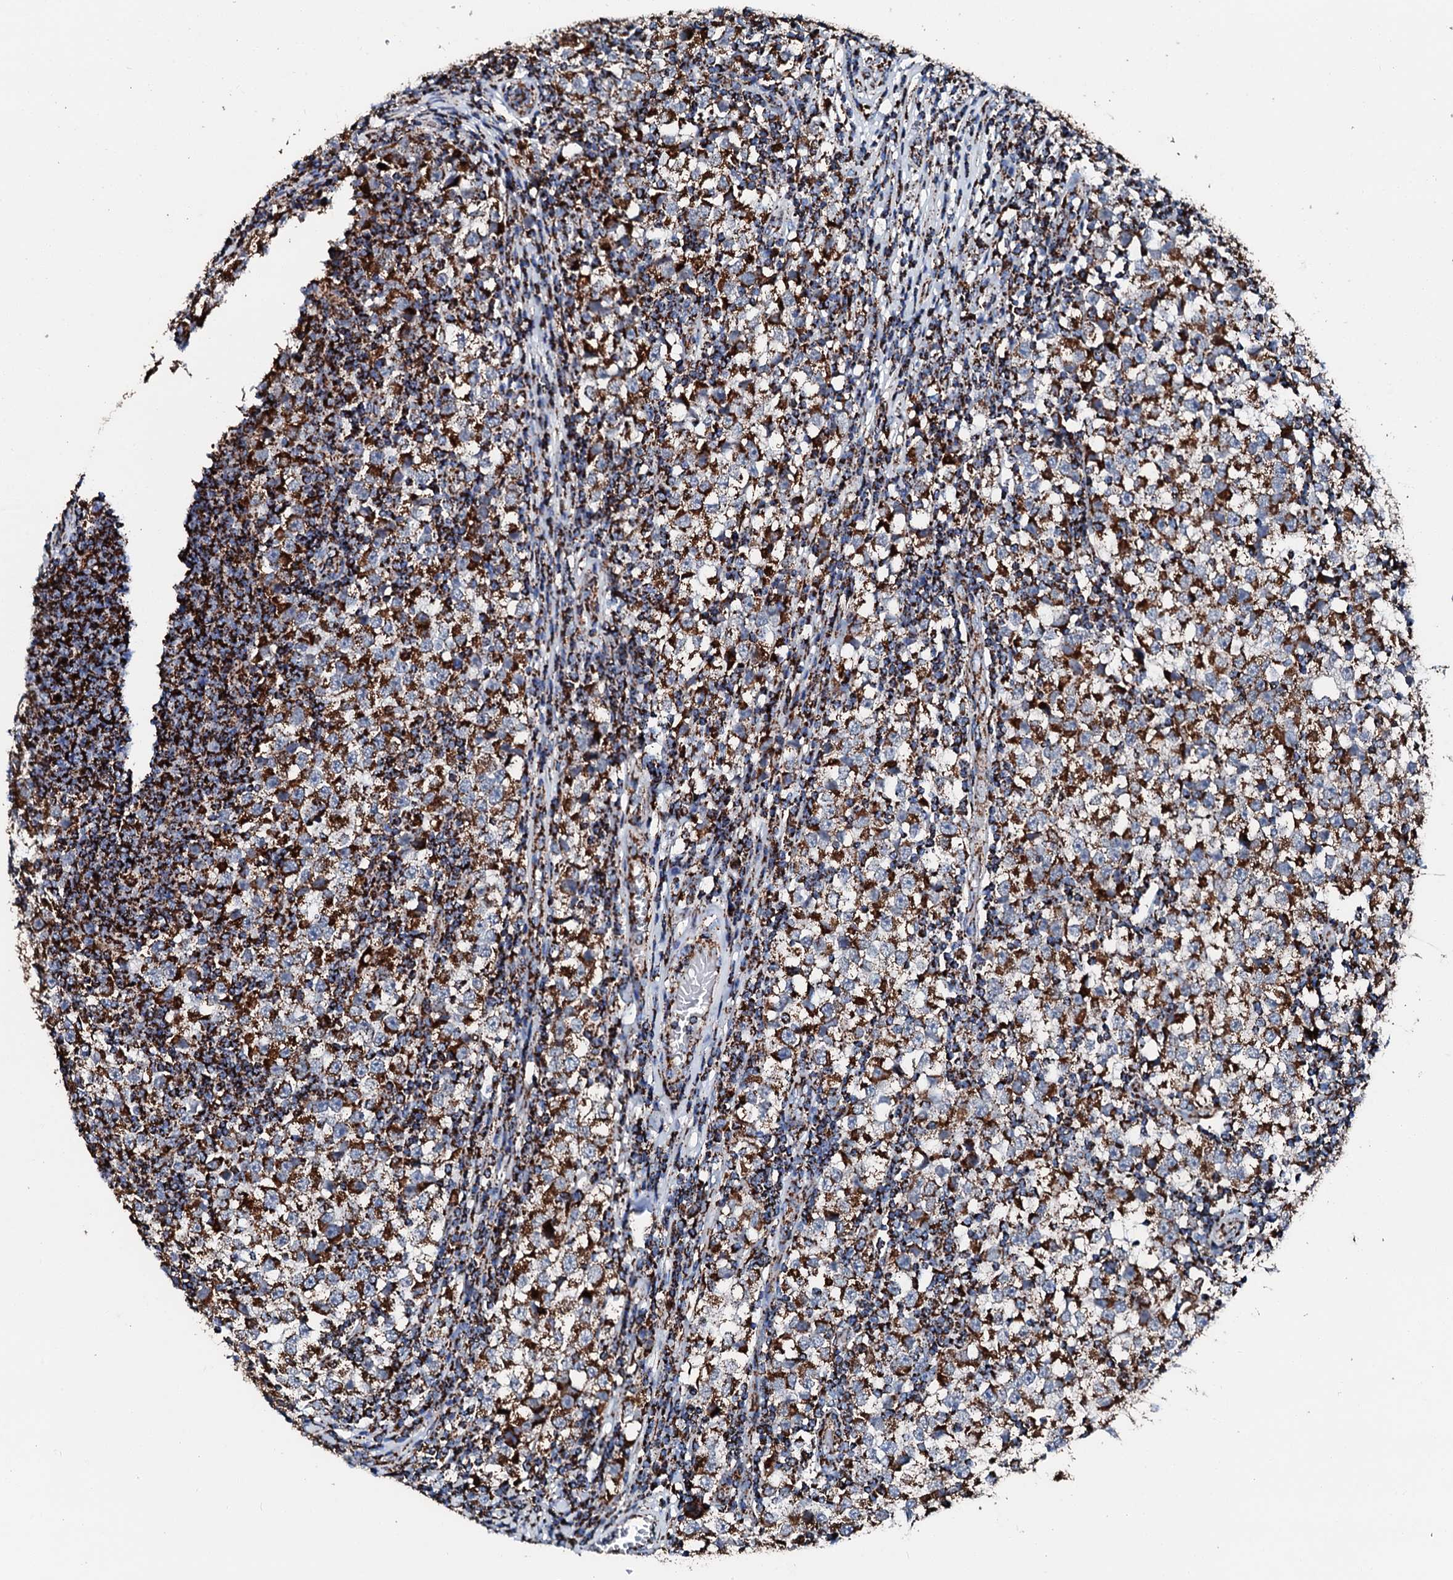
{"staining": {"intensity": "strong", "quantity": ">75%", "location": "cytoplasmic/membranous"}, "tissue": "testis cancer", "cell_type": "Tumor cells", "image_type": "cancer", "snomed": [{"axis": "morphology", "description": "Seminoma, NOS"}, {"axis": "topography", "description": "Testis"}], "caption": "Immunohistochemical staining of human testis cancer (seminoma) reveals strong cytoplasmic/membranous protein staining in about >75% of tumor cells.", "gene": "HADH", "patient": {"sex": "male", "age": 65}}